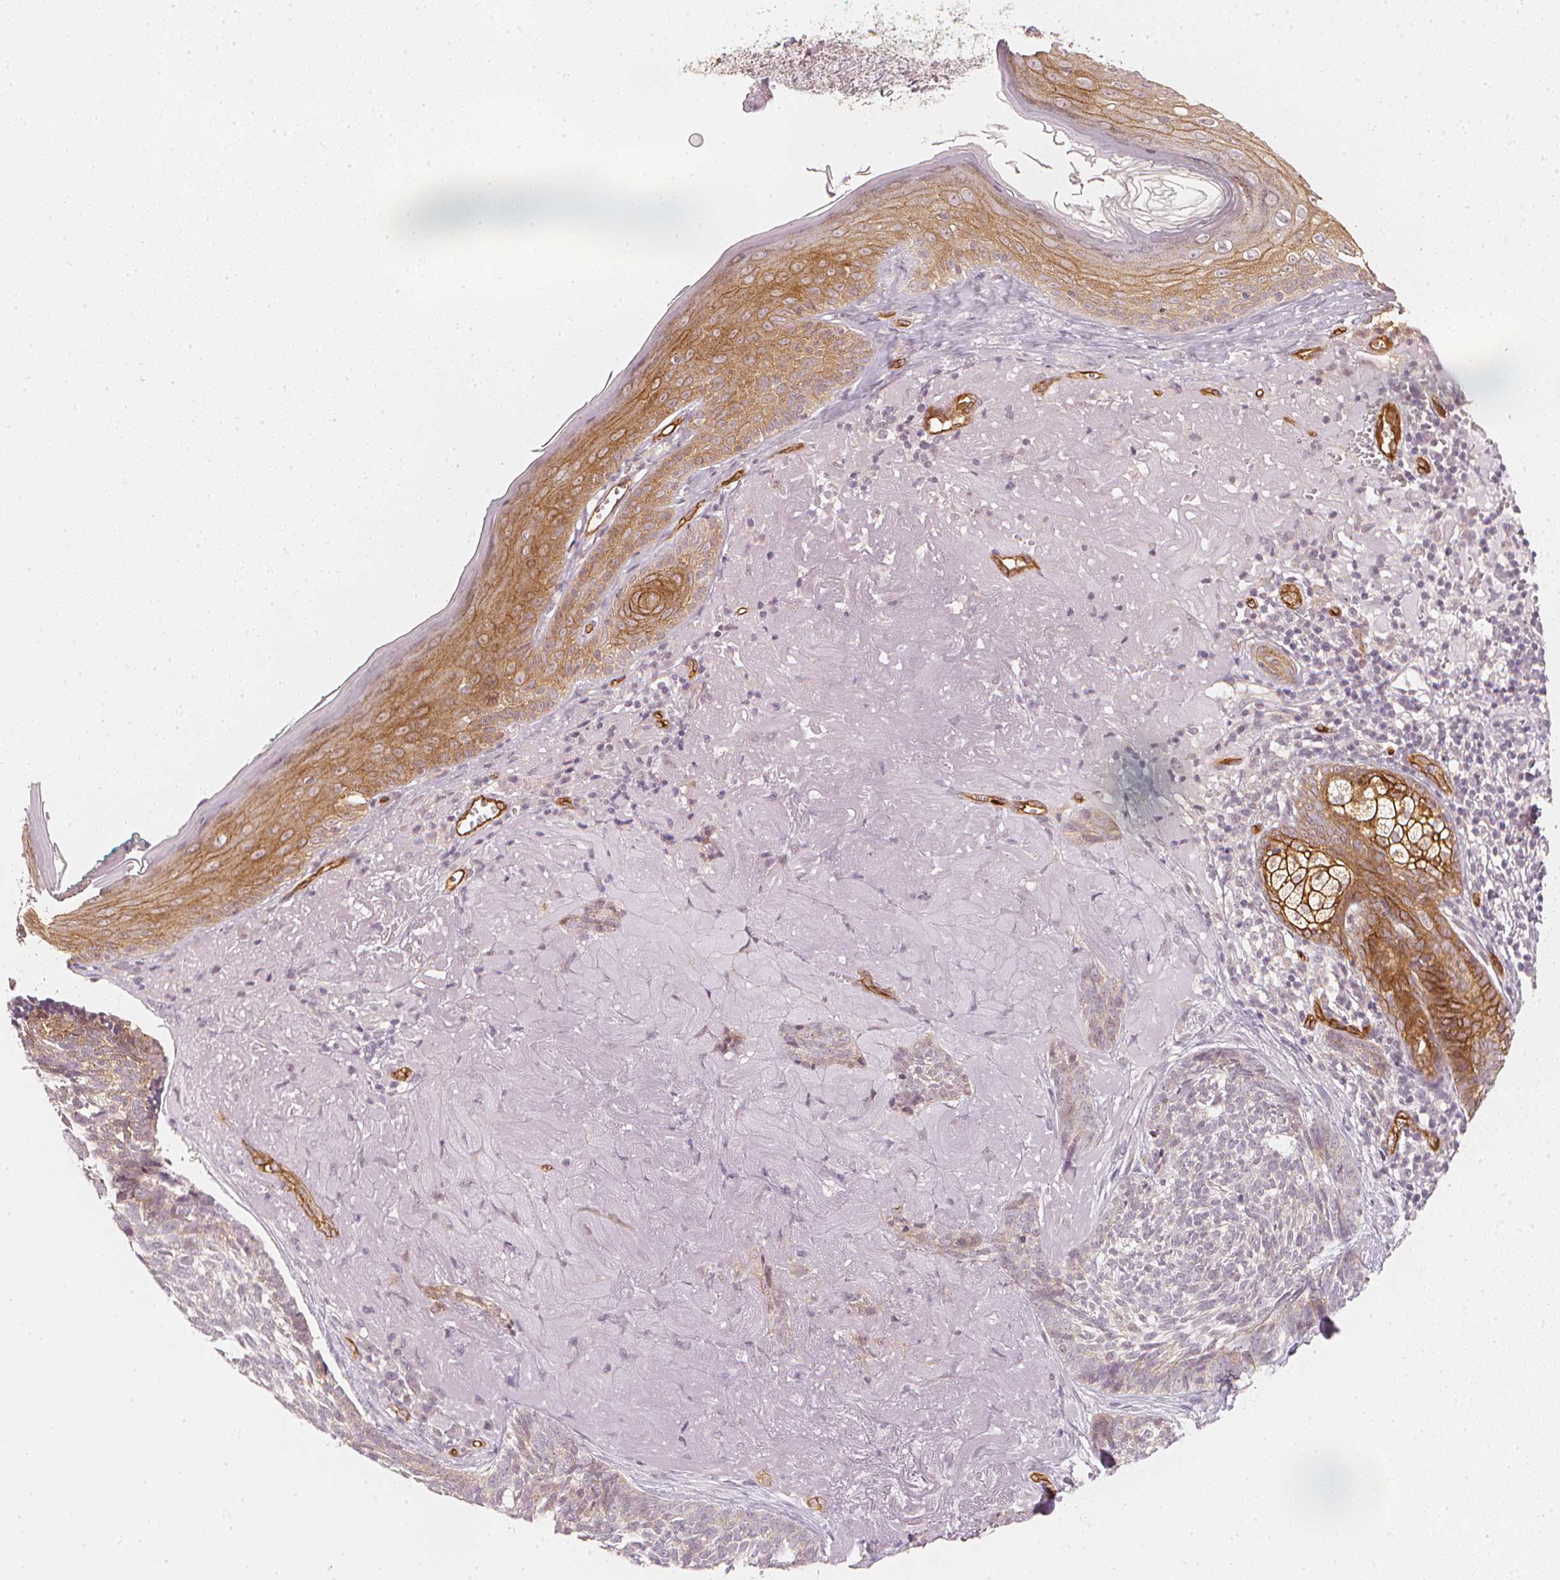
{"staining": {"intensity": "negative", "quantity": "none", "location": "none"}, "tissue": "skin cancer", "cell_type": "Tumor cells", "image_type": "cancer", "snomed": [{"axis": "morphology", "description": "Basal cell carcinoma"}, {"axis": "topography", "description": "Skin"}, {"axis": "topography", "description": "Skin of face"}], "caption": "Immunohistochemistry image of neoplastic tissue: human skin cancer stained with DAB displays no significant protein positivity in tumor cells.", "gene": "CIB1", "patient": {"sex": "female", "age": 95}}